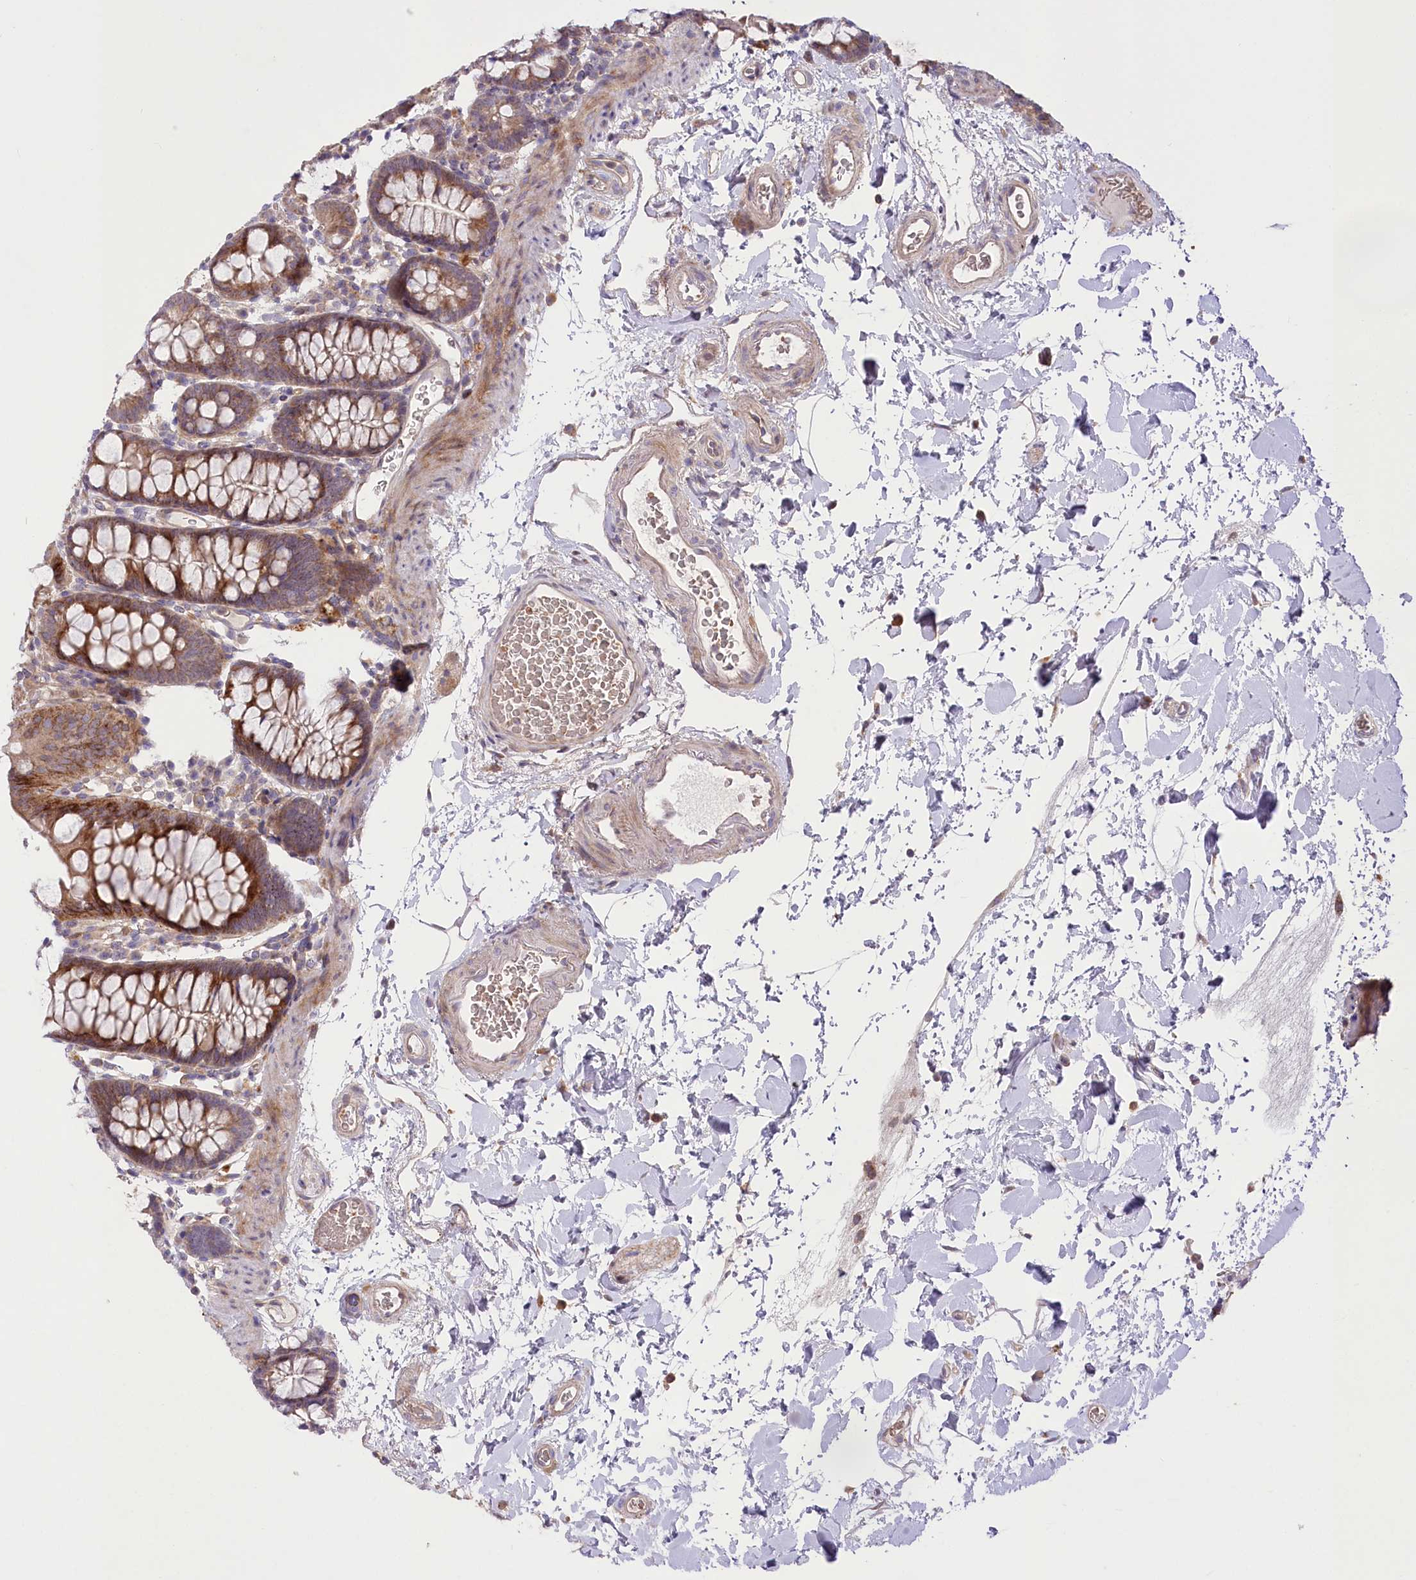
{"staining": {"intensity": "negative", "quantity": "none", "location": "none"}, "tissue": "colon", "cell_type": "Endothelial cells", "image_type": "normal", "snomed": [{"axis": "morphology", "description": "Normal tissue, NOS"}, {"axis": "topography", "description": "Colon"}], "caption": "DAB immunohistochemical staining of unremarkable colon displays no significant positivity in endothelial cells. (DAB (3,3'-diaminobenzidine) immunohistochemistry, high magnification).", "gene": "TRUB1", "patient": {"sex": "male", "age": 75}}